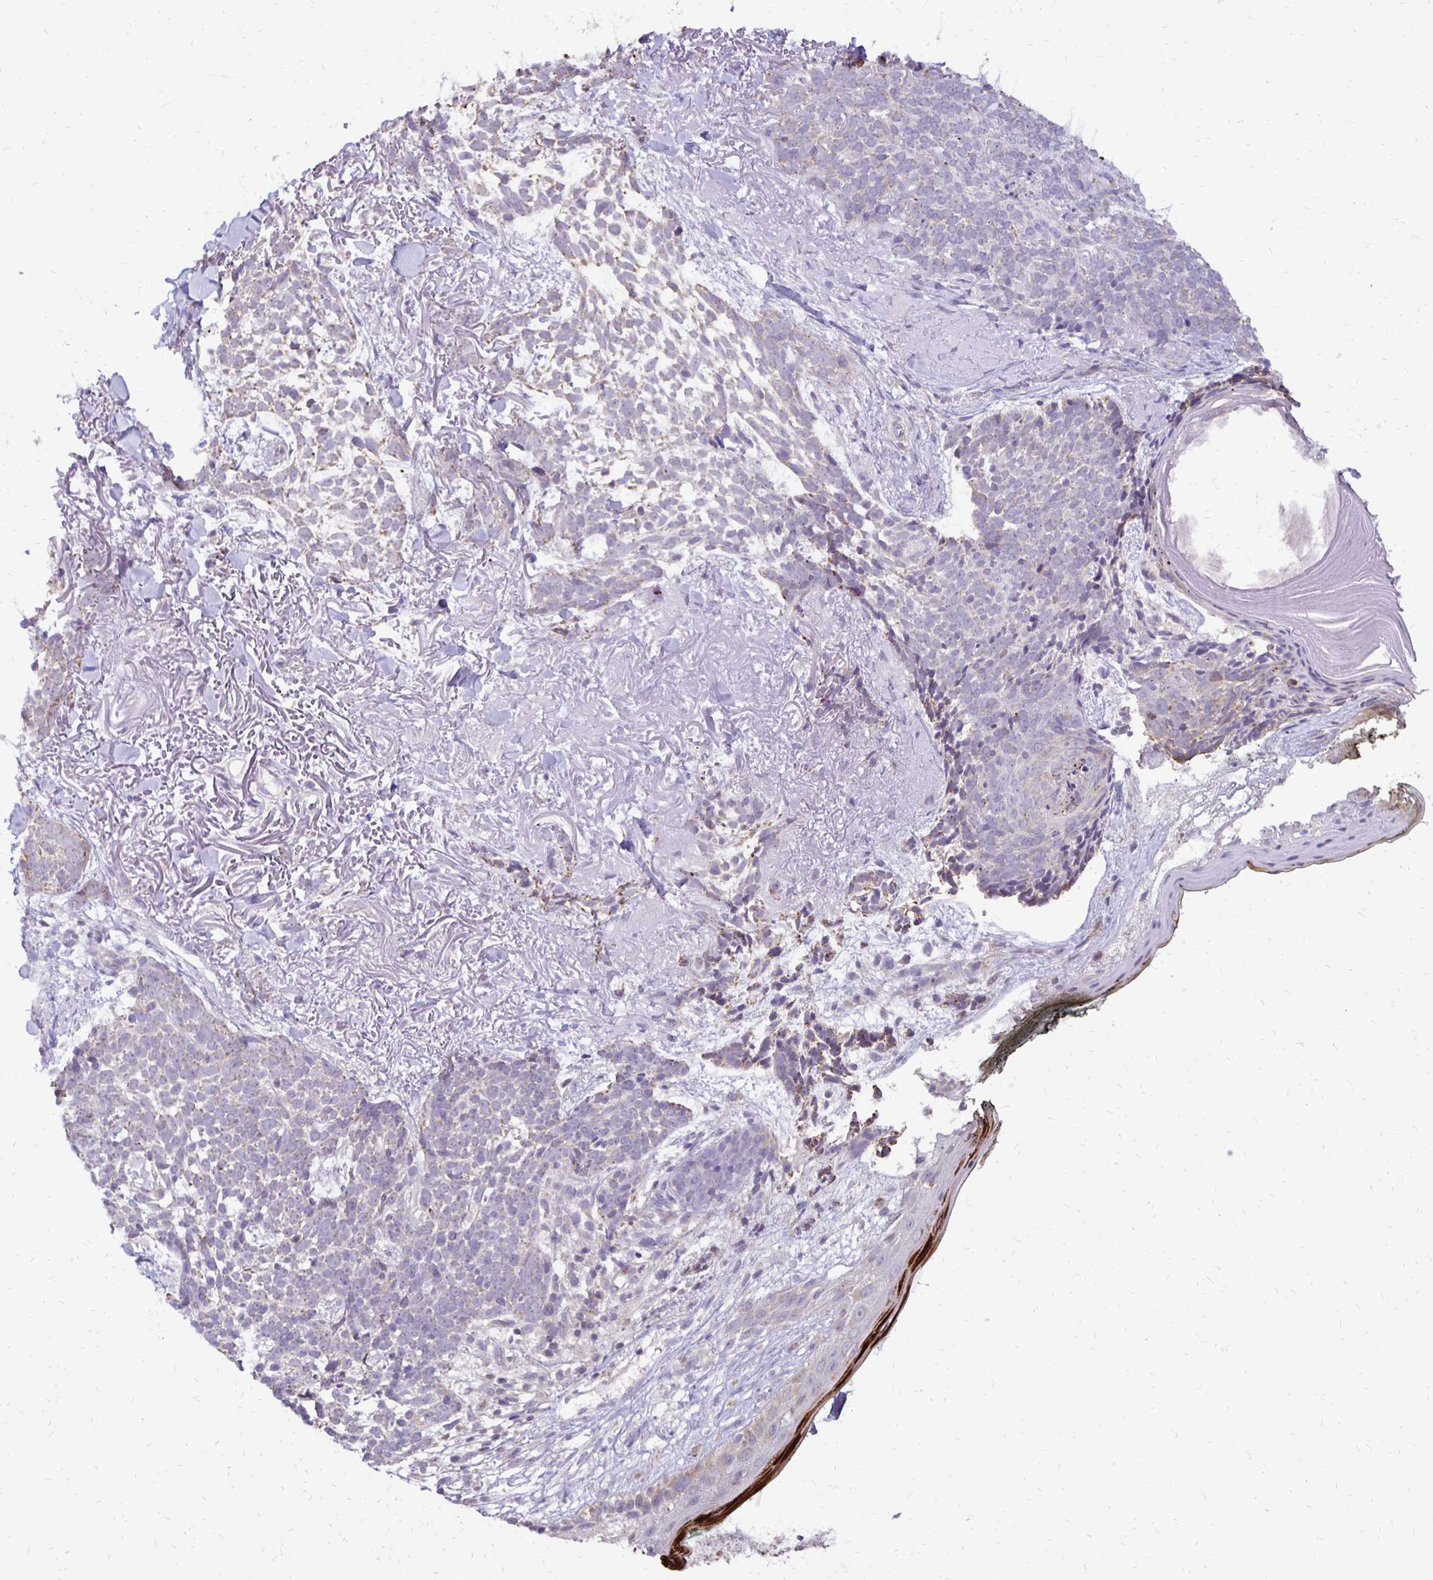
{"staining": {"intensity": "weak", "quantity": "<25%", "location": "cytoplasmic/membranous"}, "tissue": "skin cancer", "cell_type": "Tumor cells", "image_type": "cancer", "snomed": [{"axis": "morphology", "description": "Basal cell carcinoma"}, {"axis": "morphology", "description": "BCC, high aggressive"}, {"axis": "topography", "description": "Skin"}], "caption": "Tumor cells show no significant staining in skin cancer (bcc,  high aggressive). Brightfield microscopy of IHC stained with DAB (3,3'-diaminobenzidine) (brown) and hematoxylin (blue), captured at high magnification.", "gene": "IER3", "patient": {"sex": "female", "age": 86}}